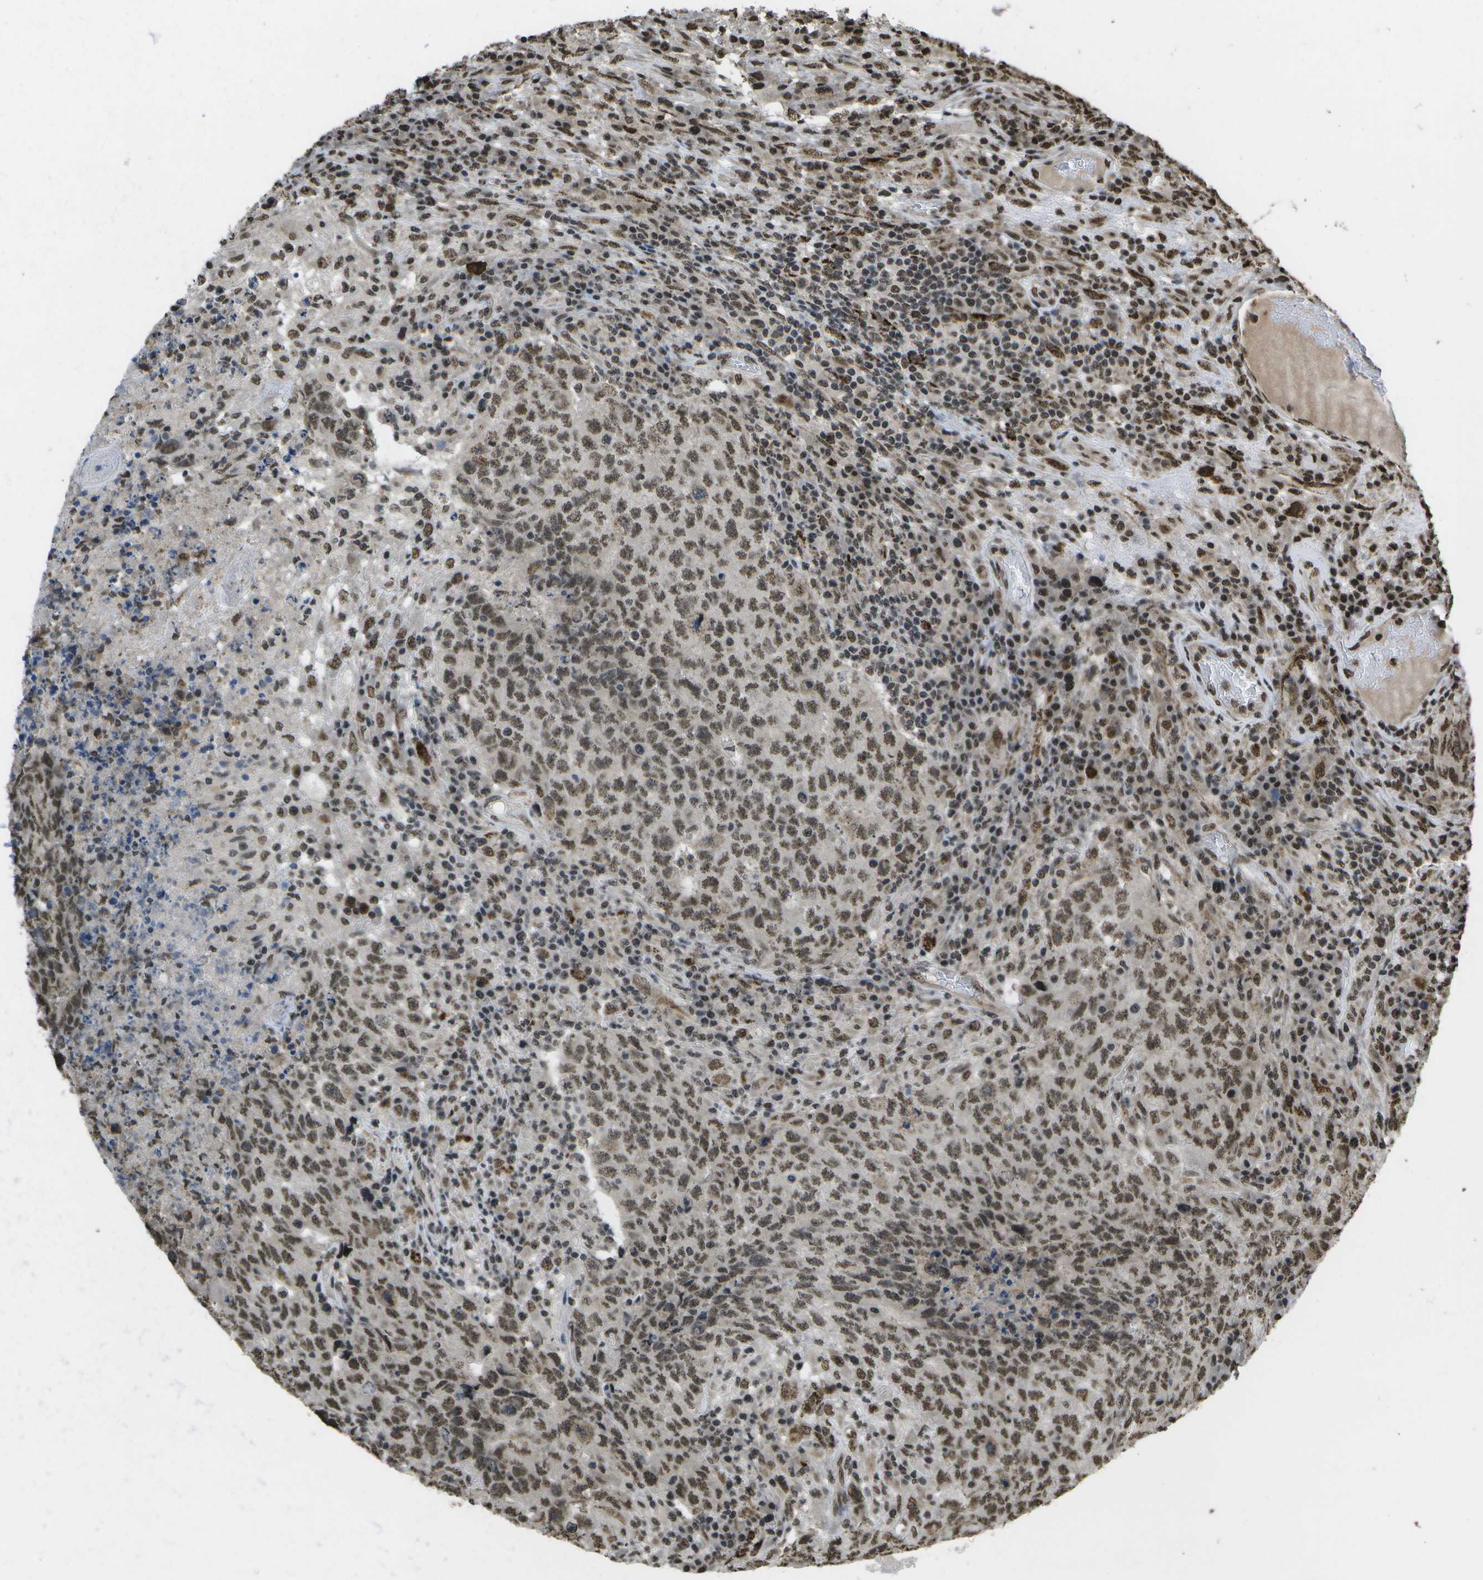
{"staining": {"intensity": "moderate", "quantity": "25%-75%", "location": "nuclear"}, "tissue": "testis cancer", "cell_type": "Tumor cells", "image_type": "cancer", "snomed": [{"axis": "morphology", "description": "Necrosis, NOS"}, {"axis": "morphology", "description": "Carcinoma, Embryonal, NOS"}, {"axis": "topography", "description": "Testis"}], "caption": "Immunohistochemistry (IHC) of embryonal carcinoma (testis) shows medium levels of moderate nuclear expression in about 25%-75% of tumor cells.", "gene": "SPEN", "patient": {"sex": "male", "age": 19}}